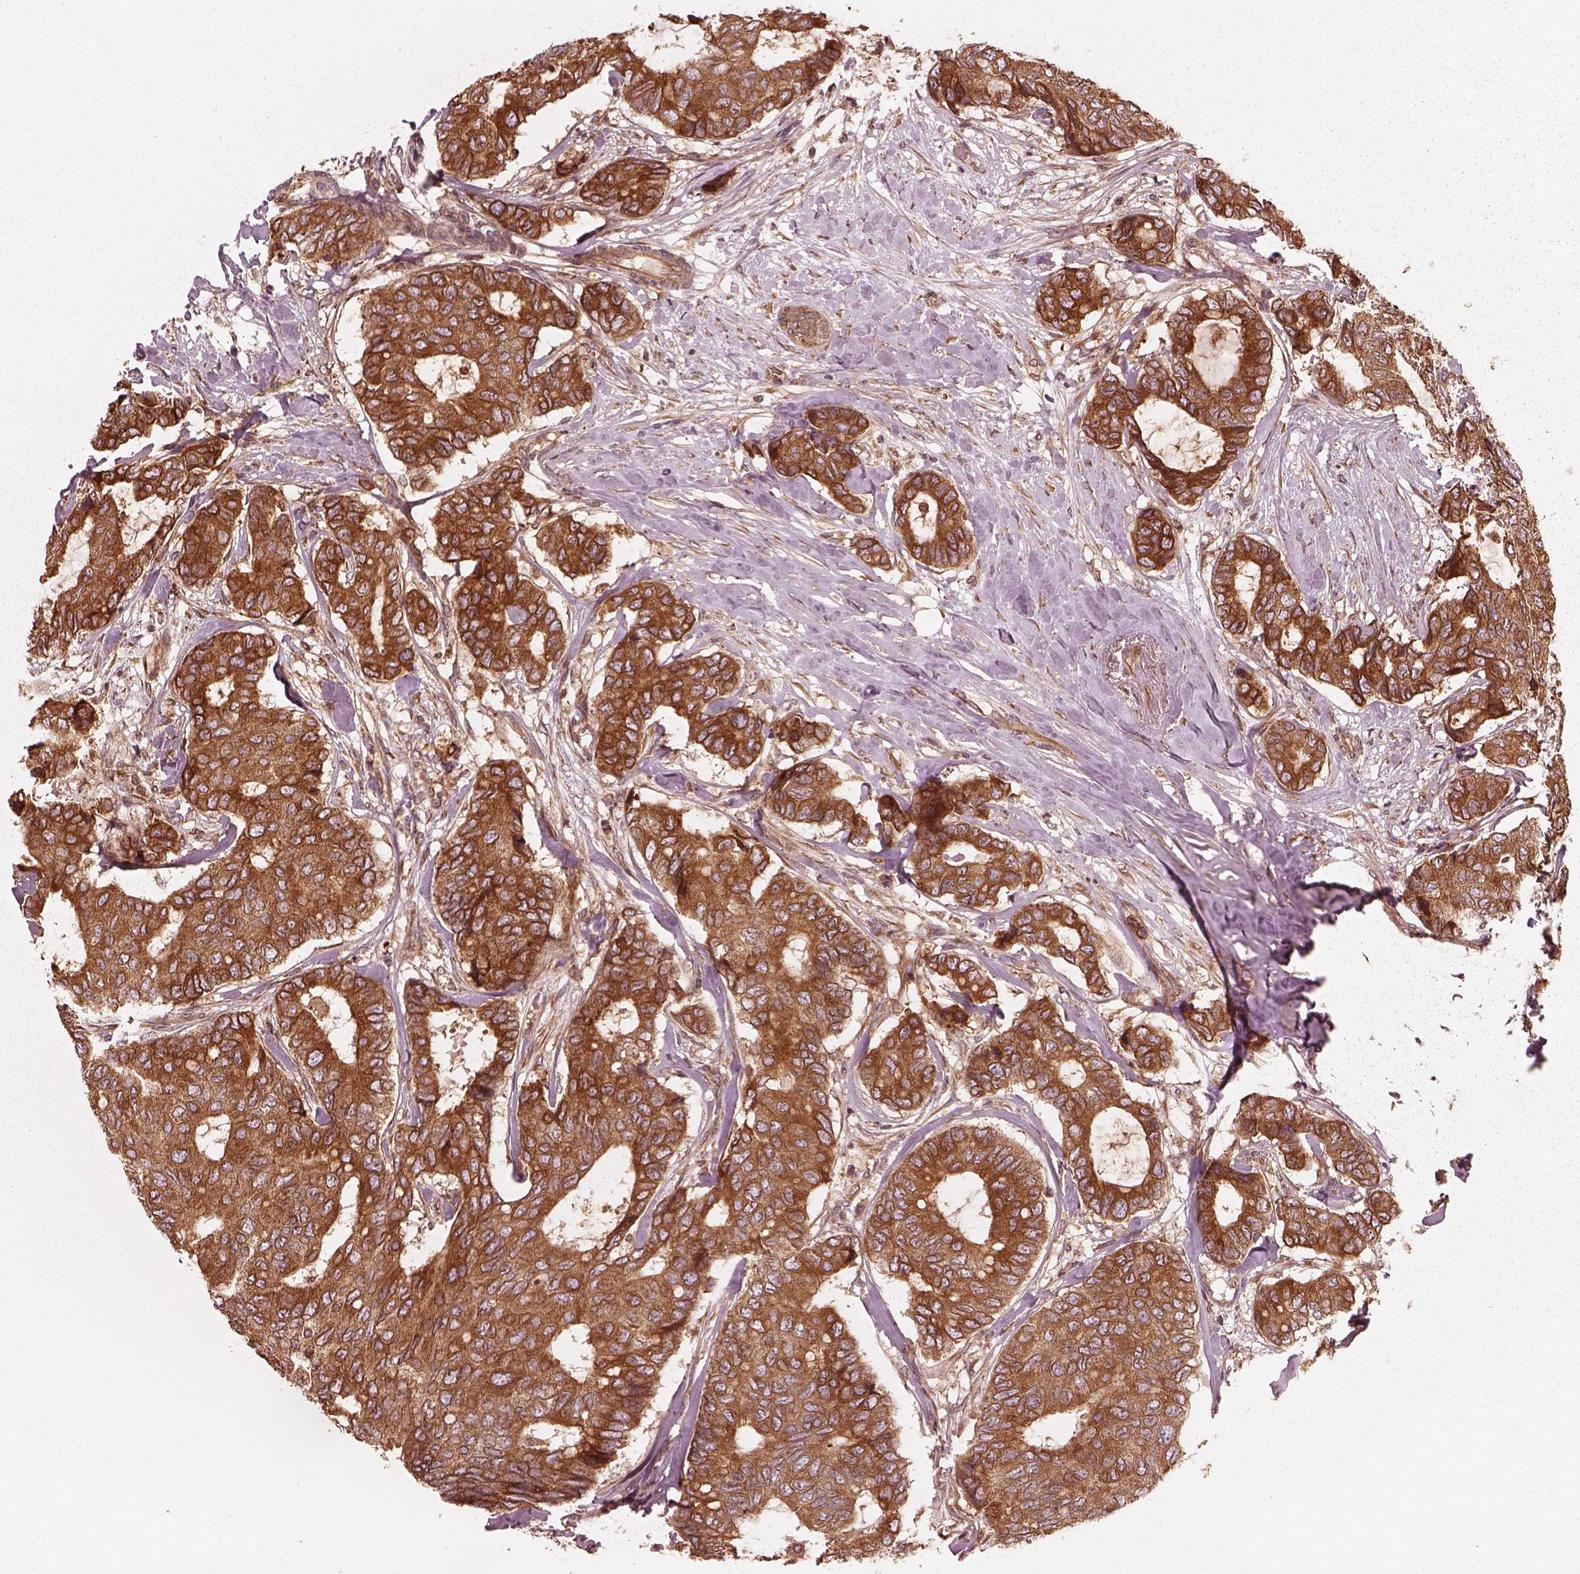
{"staining": {"intensity": "moderate", "quantity": ">75%", "location": "cytoplasmic/membranous"}, "tissue": "breast cancer", "cell_type": "Tumor cells", "image_type": "cancer", "snomed": [{"axis": "morphology", "description": "Duct carcinoma"}, {"axis": "topography", "description": "Breast"}], "caption": "Protein staining displays moderate cytoplasmic/membranous expression in about >75% of tumor cells in breast cancer (infiltrating ductal carcinoma). (IHC, brightfield microscopy, high magnification).", "gene": "PIK3R2", "patient": {"sex": "female", "age": 75}}